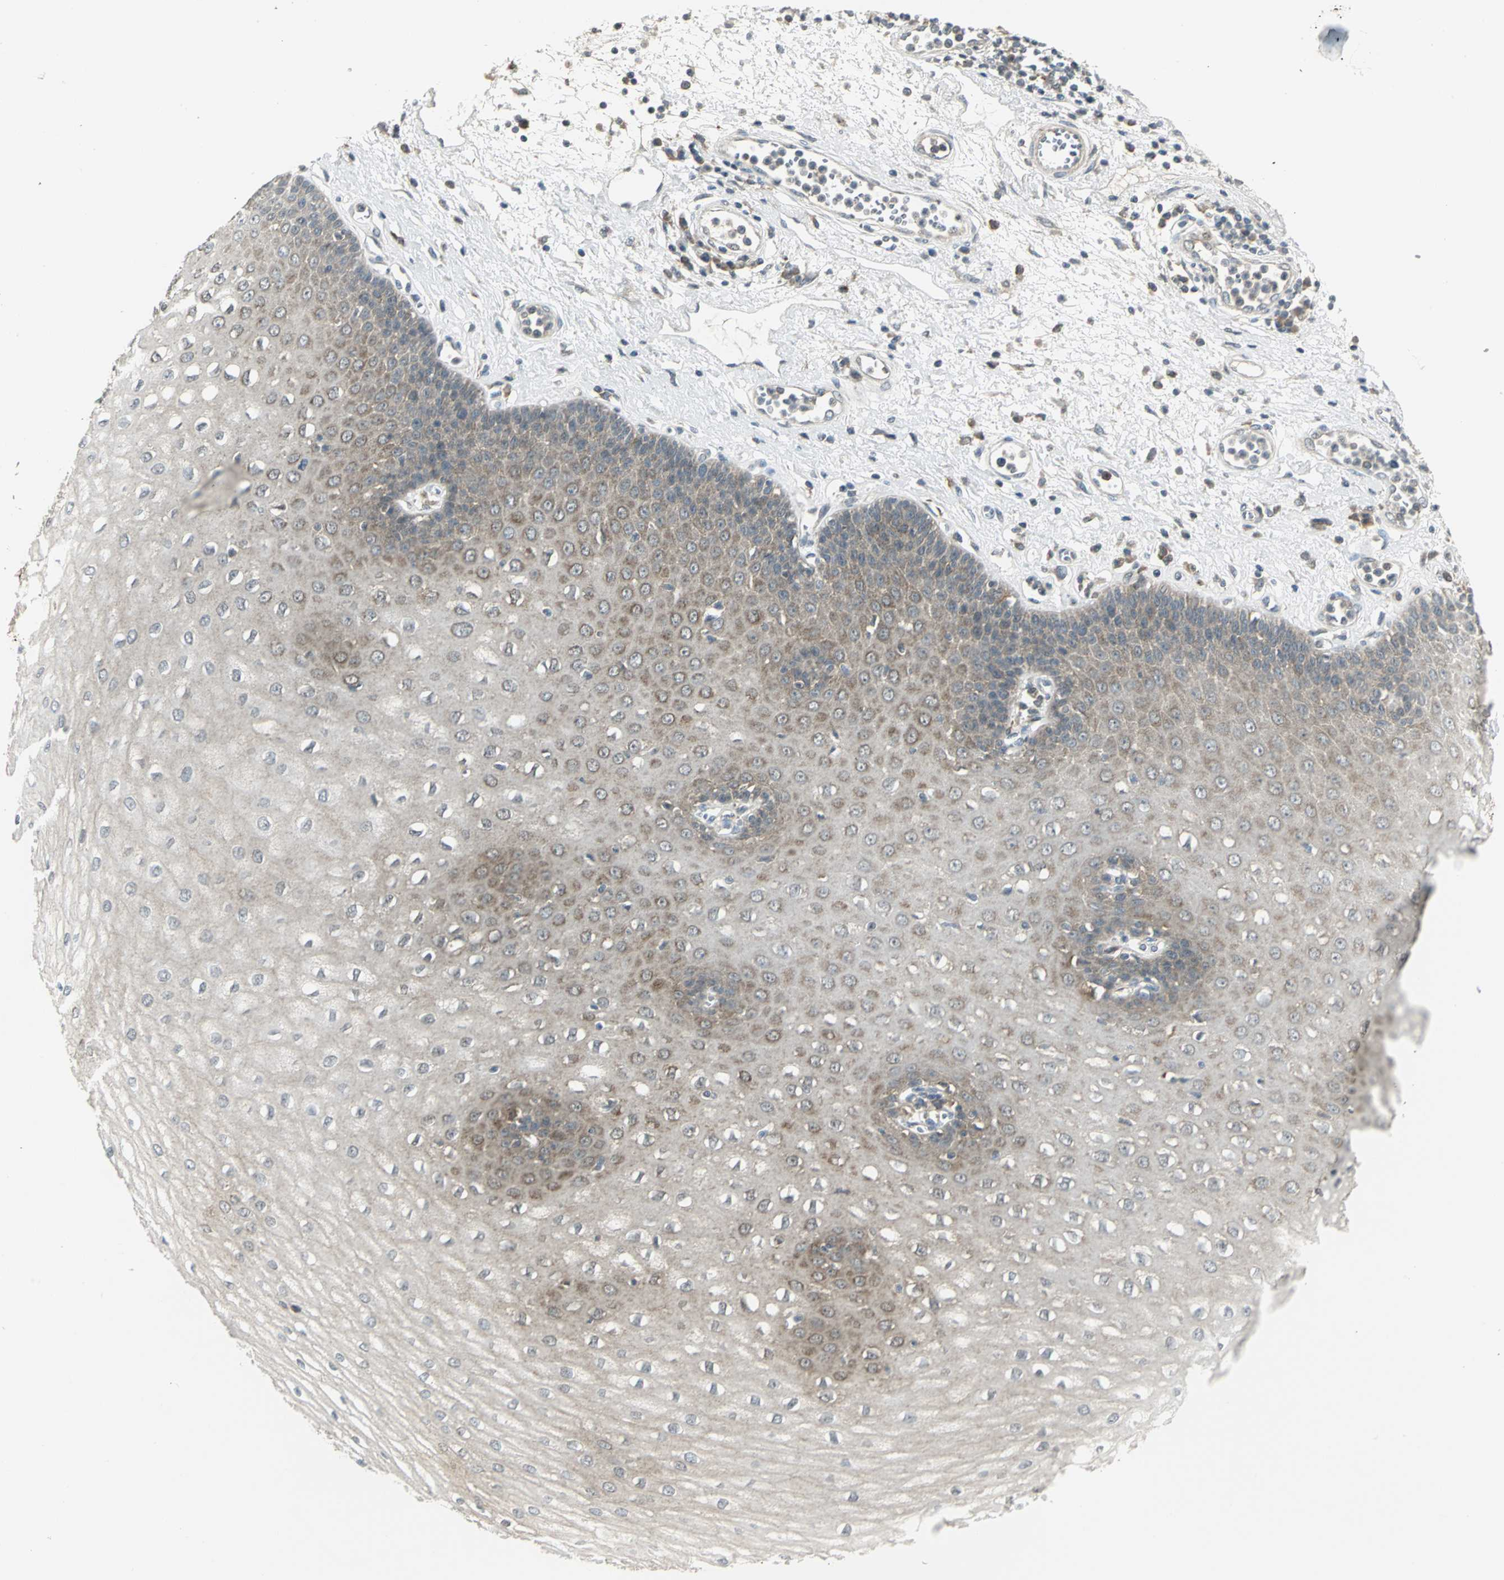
{"staining": {"intensity": "moderate", "quantity": "25%-75%", "location": "cytoplasmic/membranous"}, "tissue": "esophagus", "cell_type": "Squamous epithelial cells", "image_type": "normal", "snomed": [{"axis": "morphology", "description": "Normal tissue, NOS"}, {"axis": "morphology", "description": "Squamous cell carcinoma, NOS"}, {"axis": "topography", "description": "Esophagus"}], "caption": "Esophagus stained with immunohistochemistry demonstrates moderate cytoplasmic/membranous staining in approximately 25%-75% of squamous epithelial cells.", "gene": "MAPK8IP3", "patient": {"sex": "male", "age": 65}}